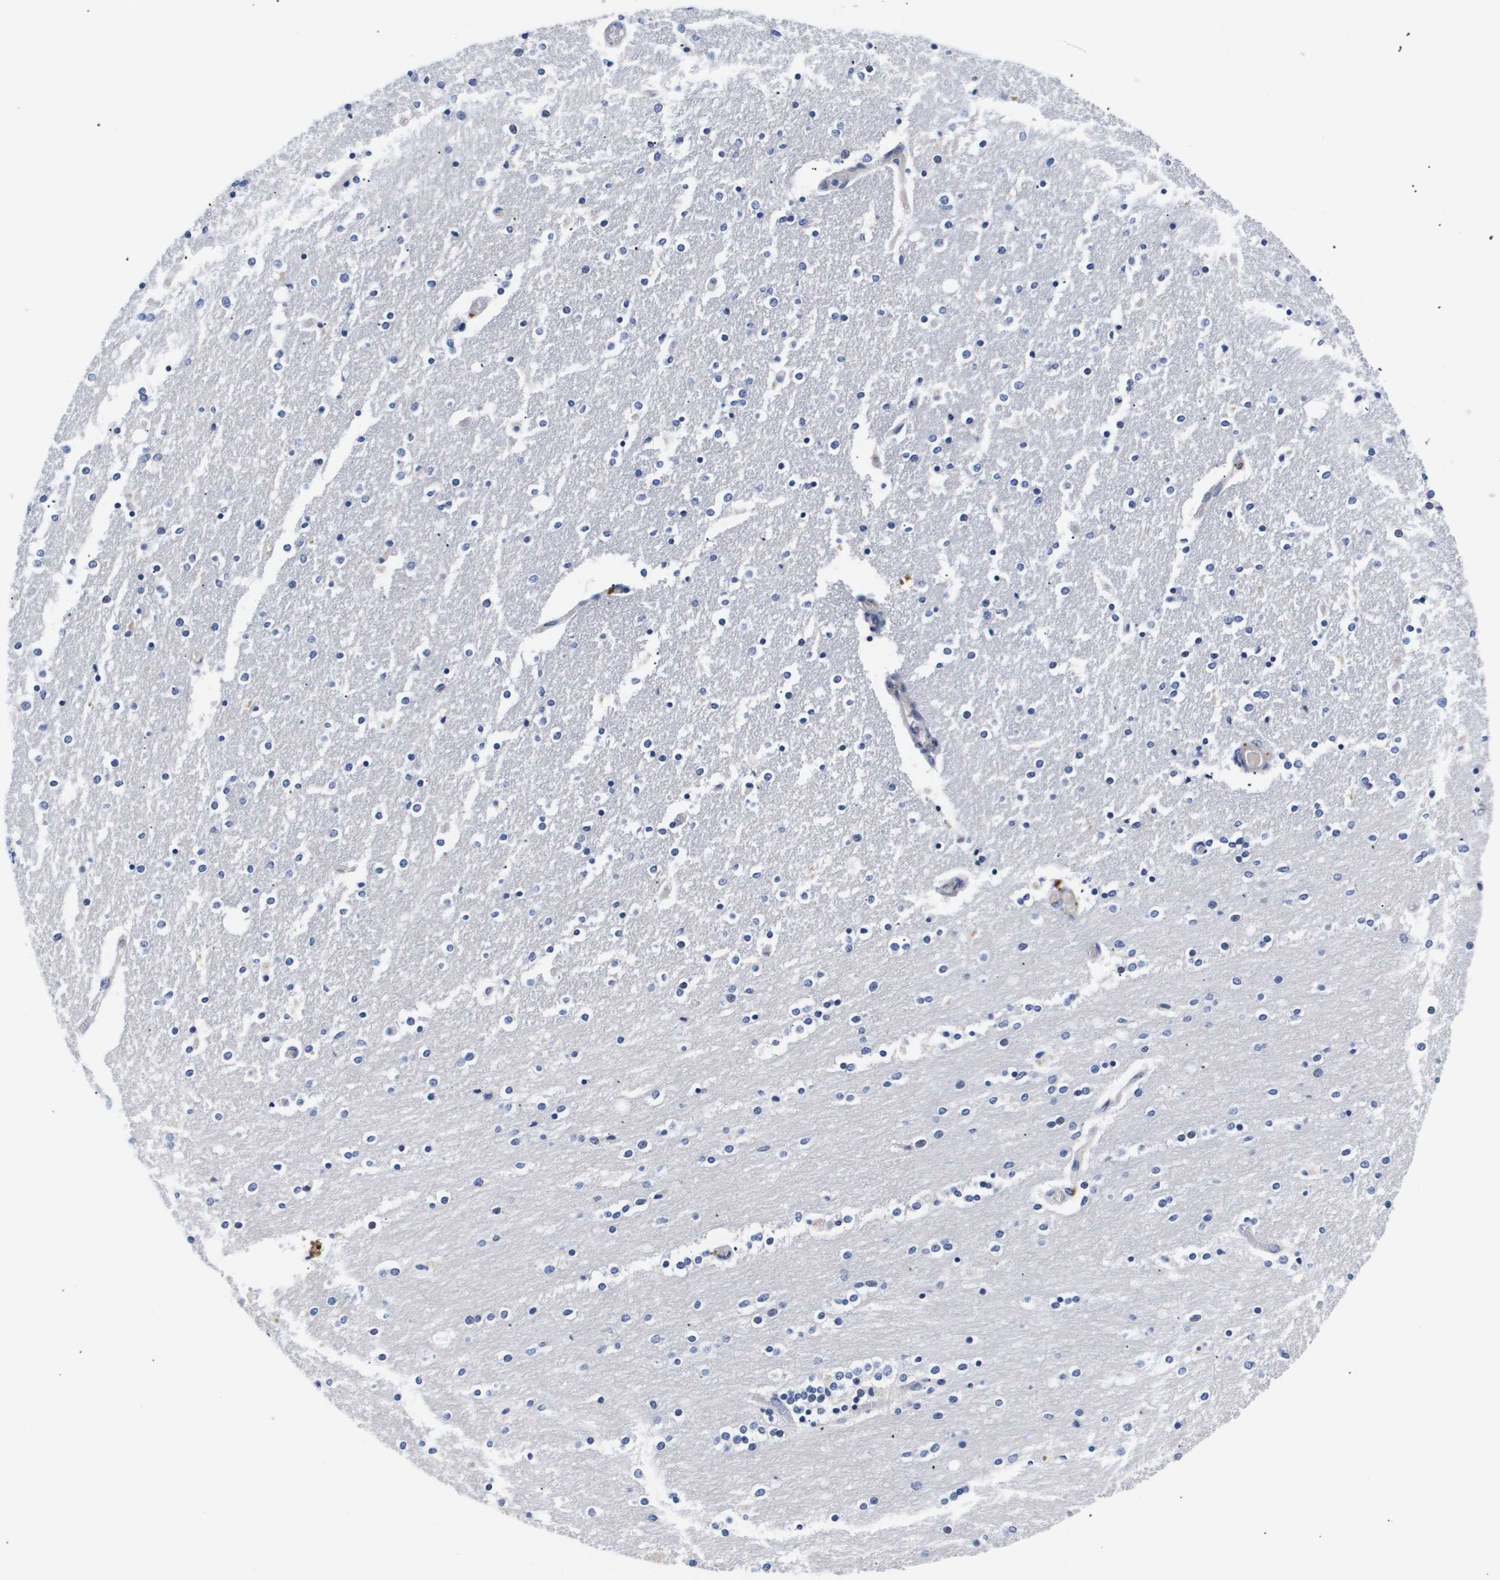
{"staining": {"intensity": "negative", "quantity": "none", "location": "none"}, "tissue": "caudate", "cell_type": "Glial cells", "image_type": "normal", "snomed": [{"axis": "morphology", "description": "Normal tissue, NOS"}, {"axis": "topography", "description": "Lateral ventricle wall"}], "caption": "Immunohistochemical staining of unremarkable caudate shows no significant positivity in glial cells.", "gene": "ATP6V0A4", "patient": {"sex": "female", "age": 54}}